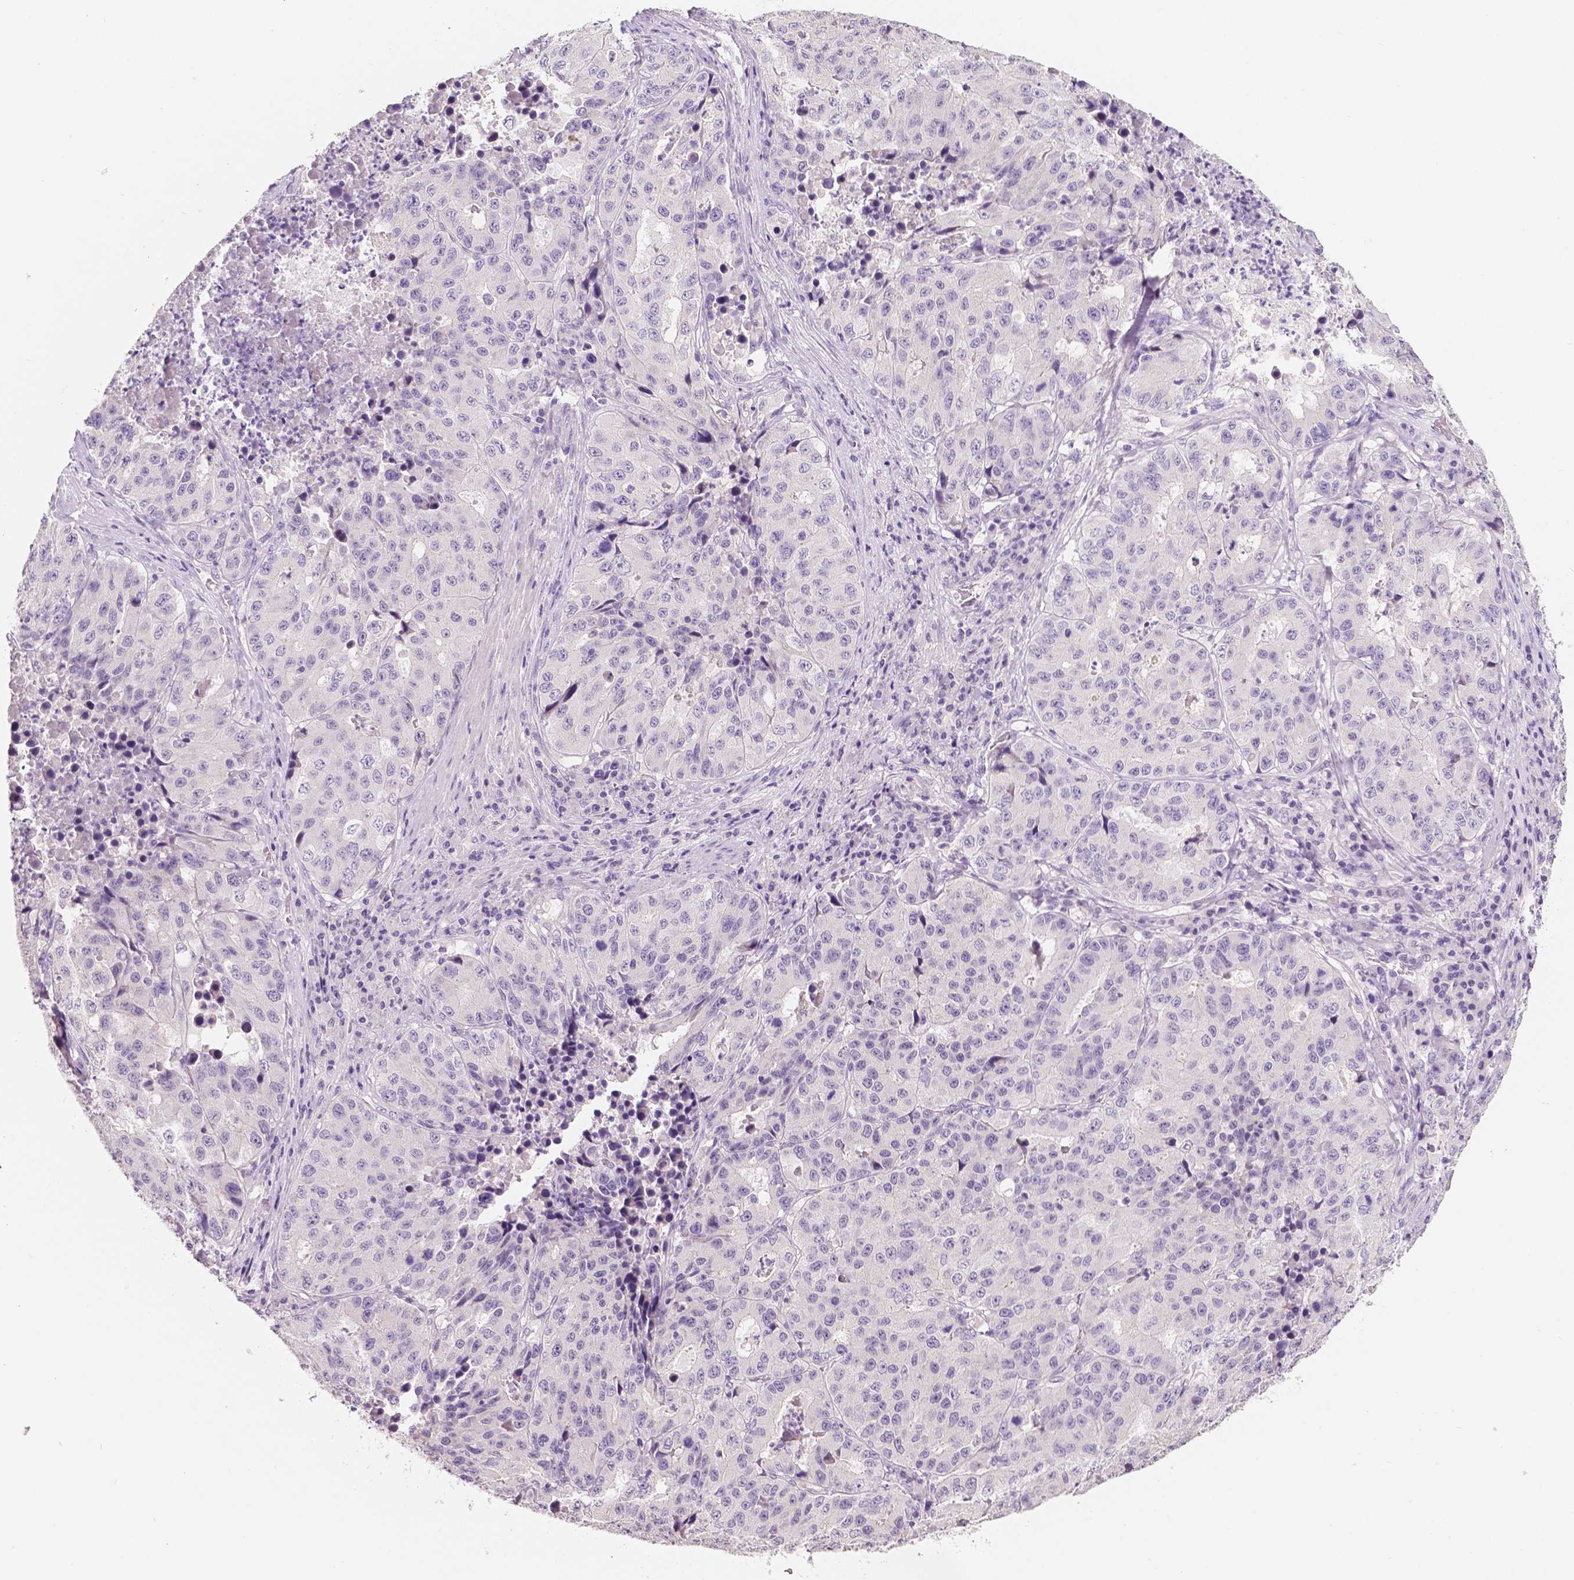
{"staining": {"intensity": "negative", "quantity": "none", "location": "none"}, "tissue": "stomach cancer", "cell_type": "Tumor cells", "image_type": "cancer", "snomed": [{"axis": "morphology", "description": "Adenocarcinoma, NOS"}, {"axis": "topography", "description": "Stomach"}], "caption": "An IHC photomicrograph of stomach cancer is shown. There is no staining in tumor cells of stomach cancer.", "gene": "TAL1", "patient": {"sex": "male", "age": 71}}